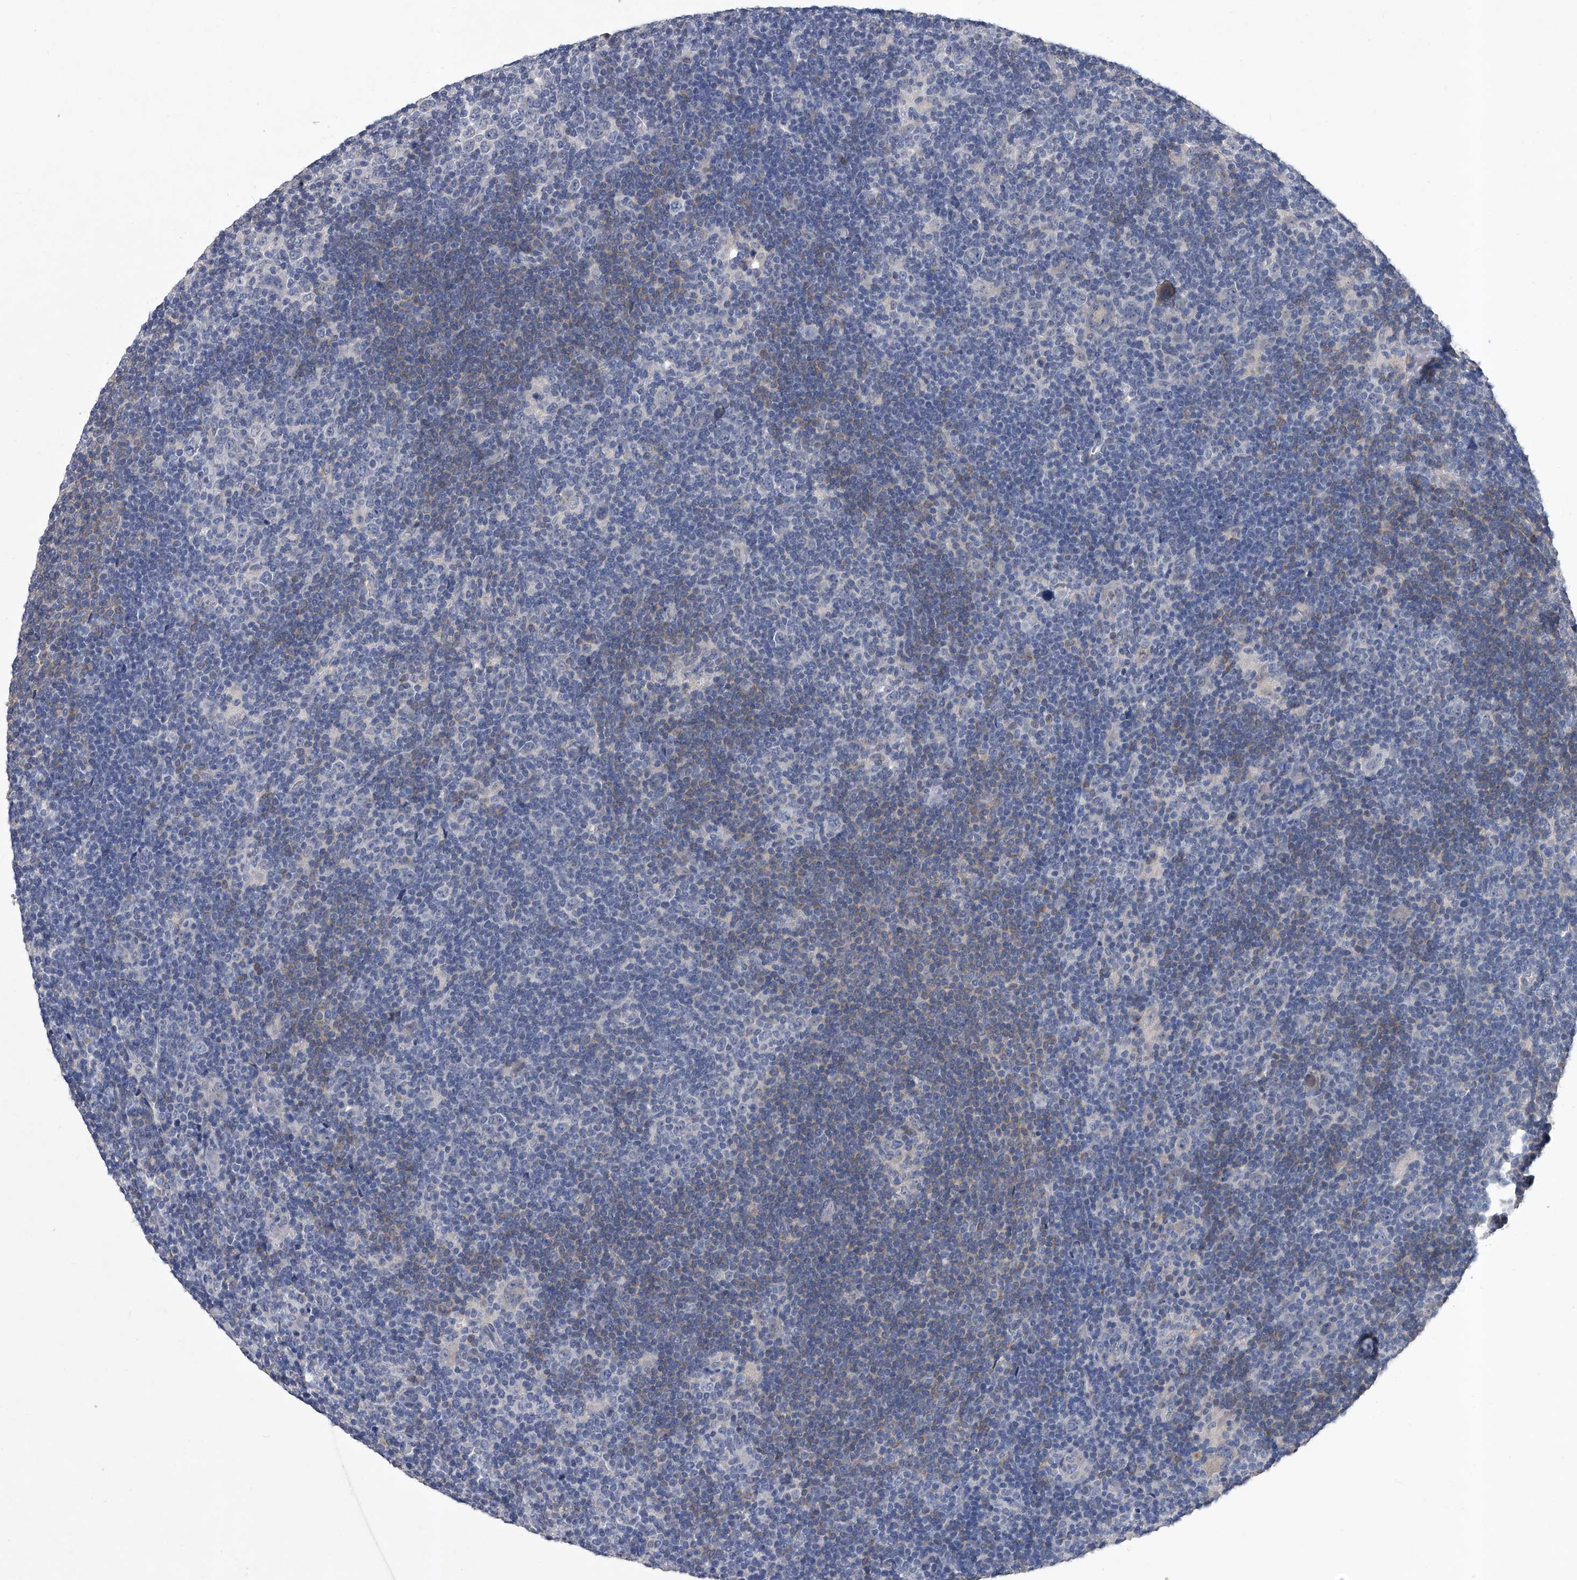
{"staining": {"intensity": "negative", "quantity": "none", "location": "none"}, "tissue": "lymphoma", "cell_type": "Tumor cells", "image_type": "cancer", "snomed": [{"axis": "morphology", "description": "Hodgkin's disease, NOS"}, {"axis": "topography", "description": "Lymph node"}], "caption": "A histopathology image of human Hodgkin's disease is negative for staining in tumor cells.", "gene": "C5", "patient": {"sex": "female", "age": 57}}